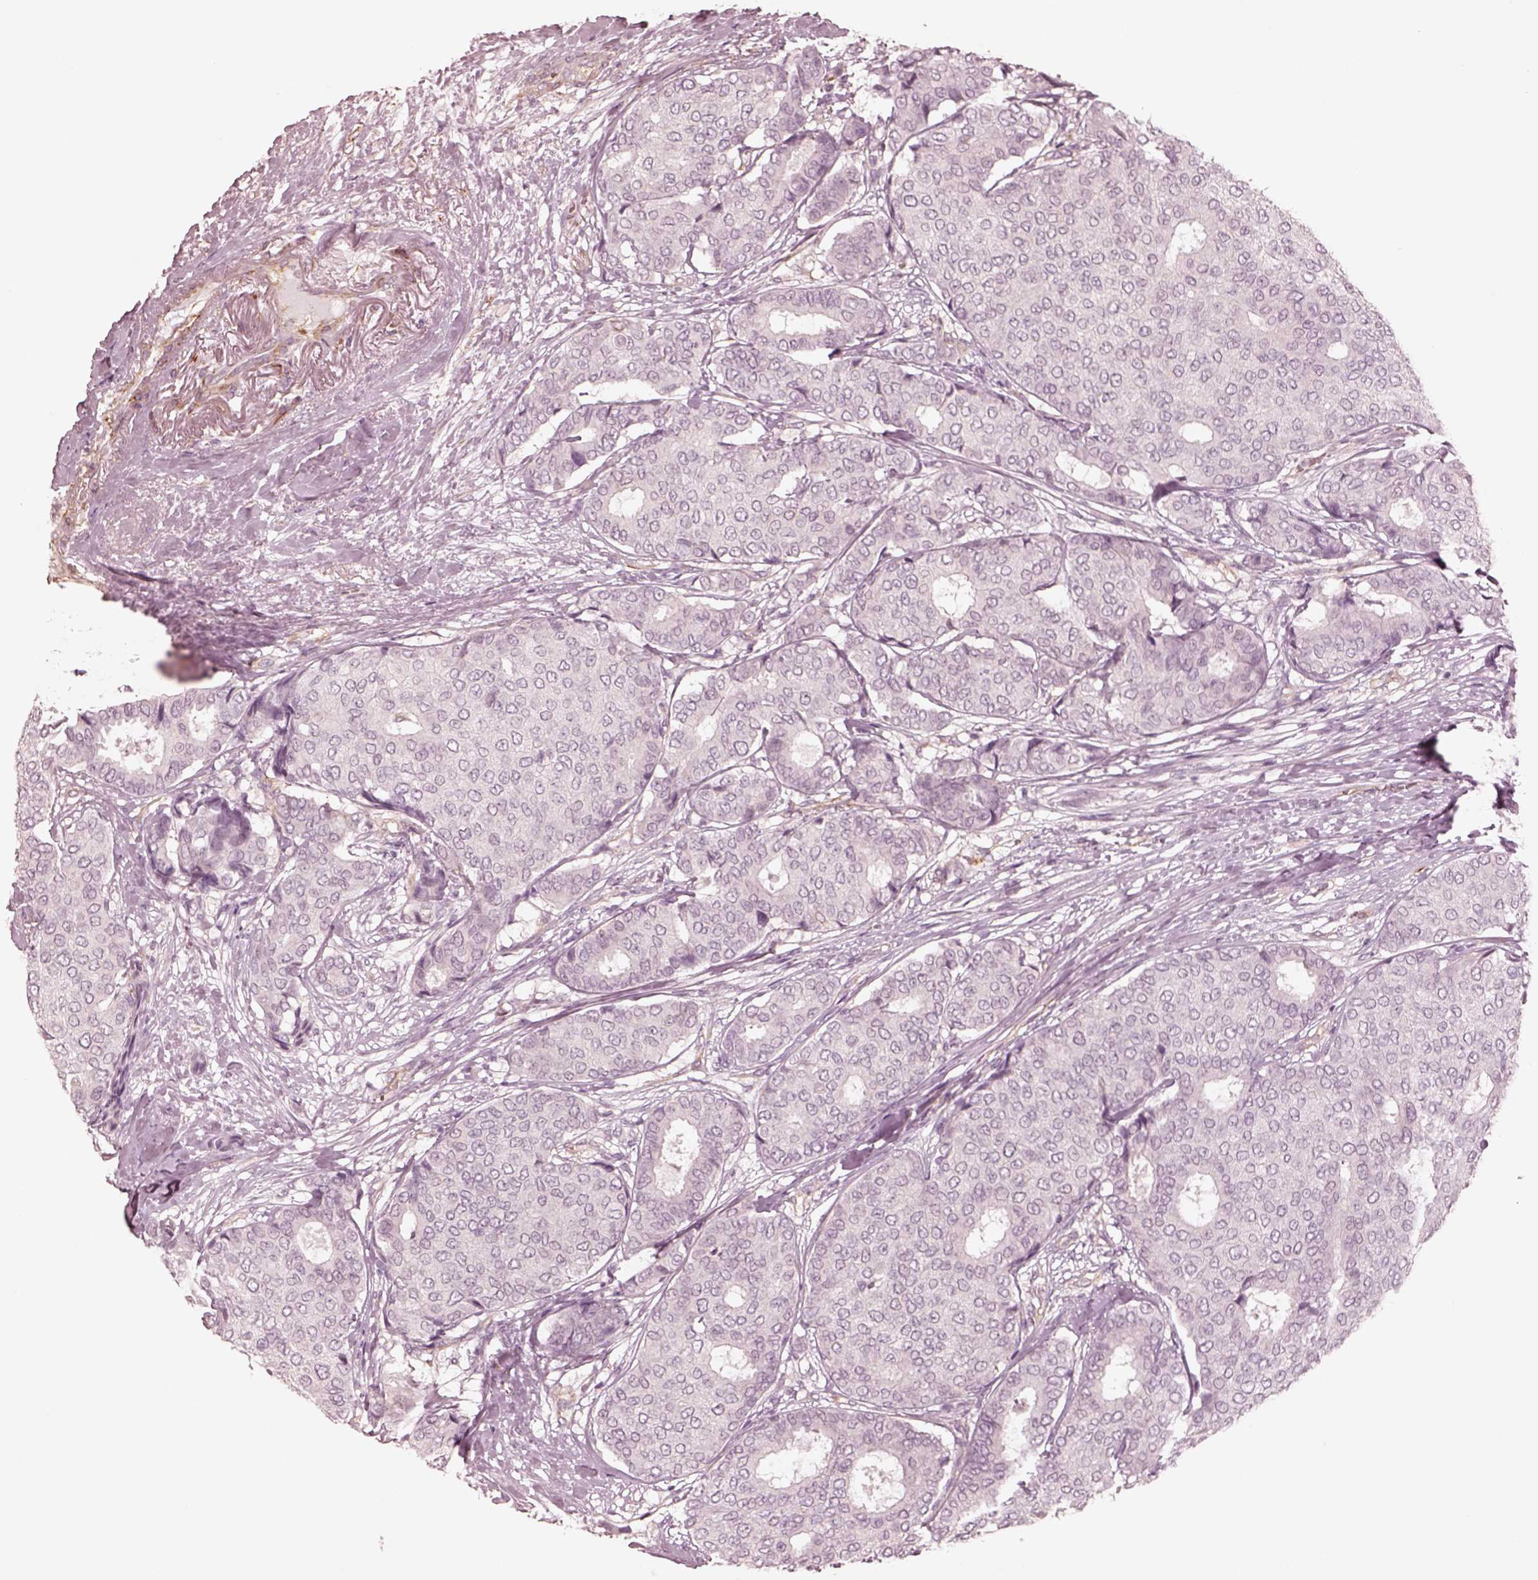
{"staining": {"intensity": "negative", "quantity": "none", "location": "none"}, "tissue": "breast cancer", "cell_type": "Tumor cells", "image_type": "cancer", "snomed": [{"axis": "morphology", "description": "Duct carcinoma"}, {"axis": "topography", "description": "Breast"}], "caption": "DAB (3,3'-diaminobenzidine) immunohistochemical staining of breast cancer (intraductal carcinoma) displays no significant staining in tumor cells.", "gene": "DNAAF9", "patient": {"sex": "female", "age": 75}}